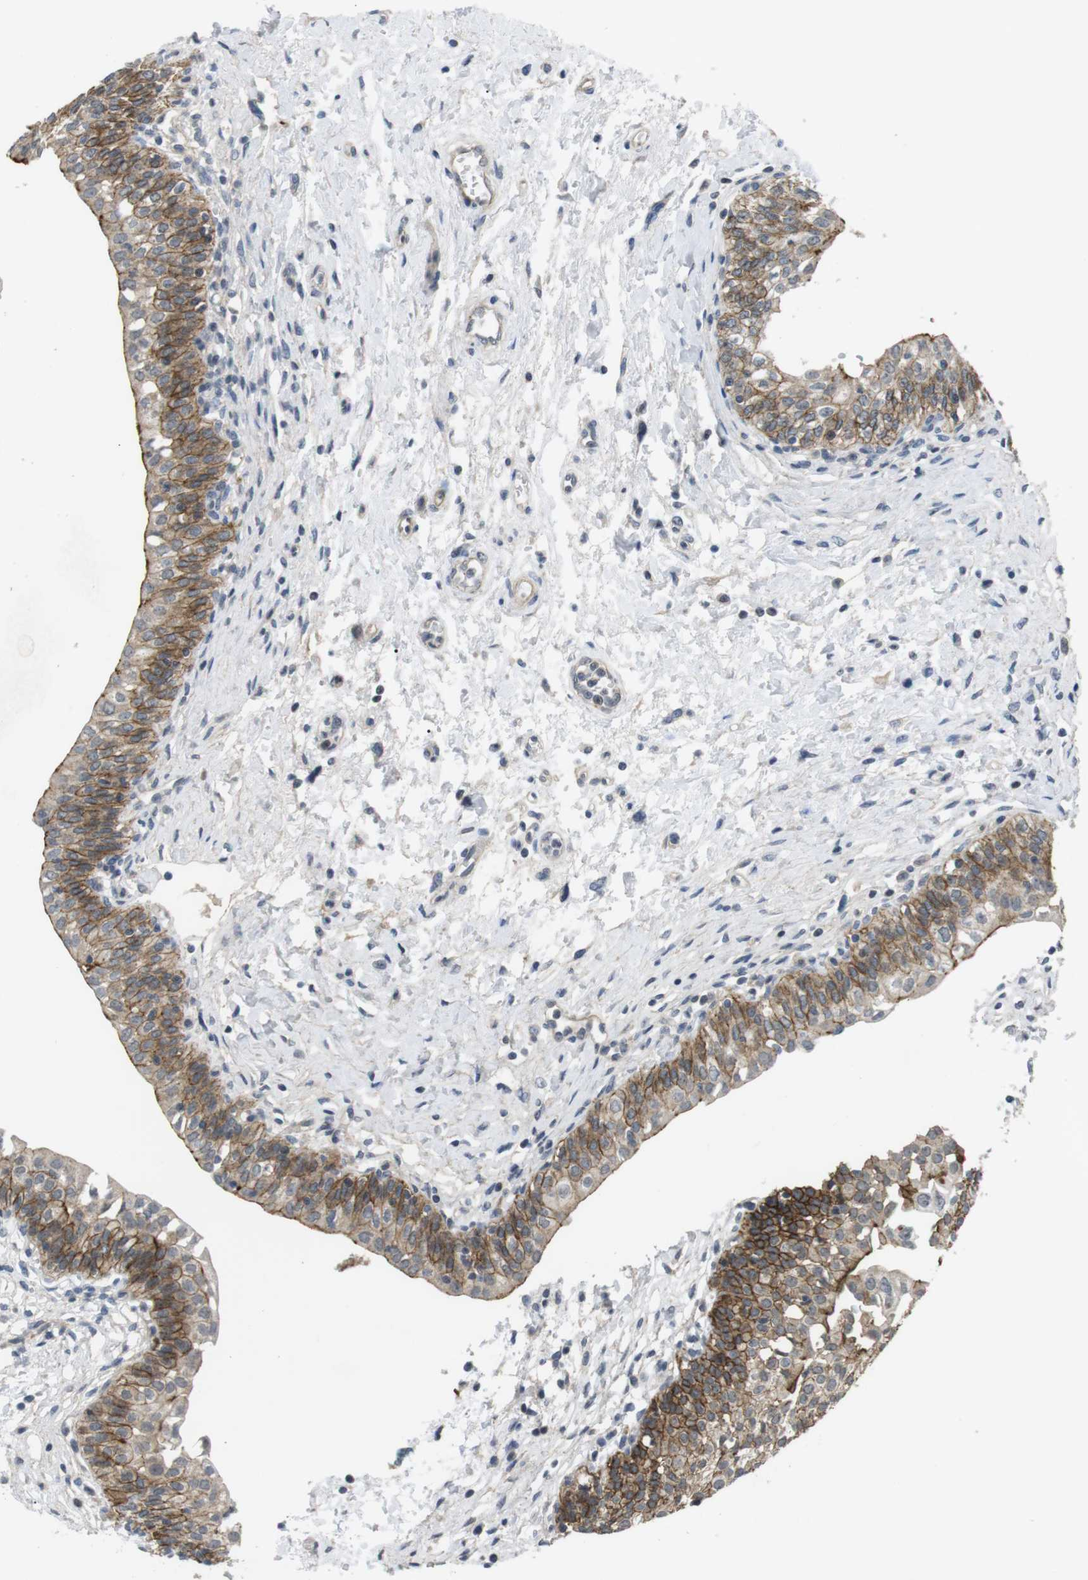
{"staining": {"intensity": "strong", "quantity": ">75%", "location": "cytoplasmic/membranous"}, "tissue": "urinary bladder", "cell_type": "Urothelial cells", "image_type": "normal", "snomed": [{"axis": "morphology", "description": "Normal tissue, NOS"}, {"axis": "topography", "description": "Urinary bladder"}], "caption": "A brown stain shows strong cytoplasmic/membranous staining of a protein in urothelial cells of unremarkable urinary bladder. The protein is stained brown, and the nuclei are stained in blue (DAB IHC with brightfield microscopy, high magnification).", "gene": "NECTIN1", "patient": {"sex": "male", "age": 55}}